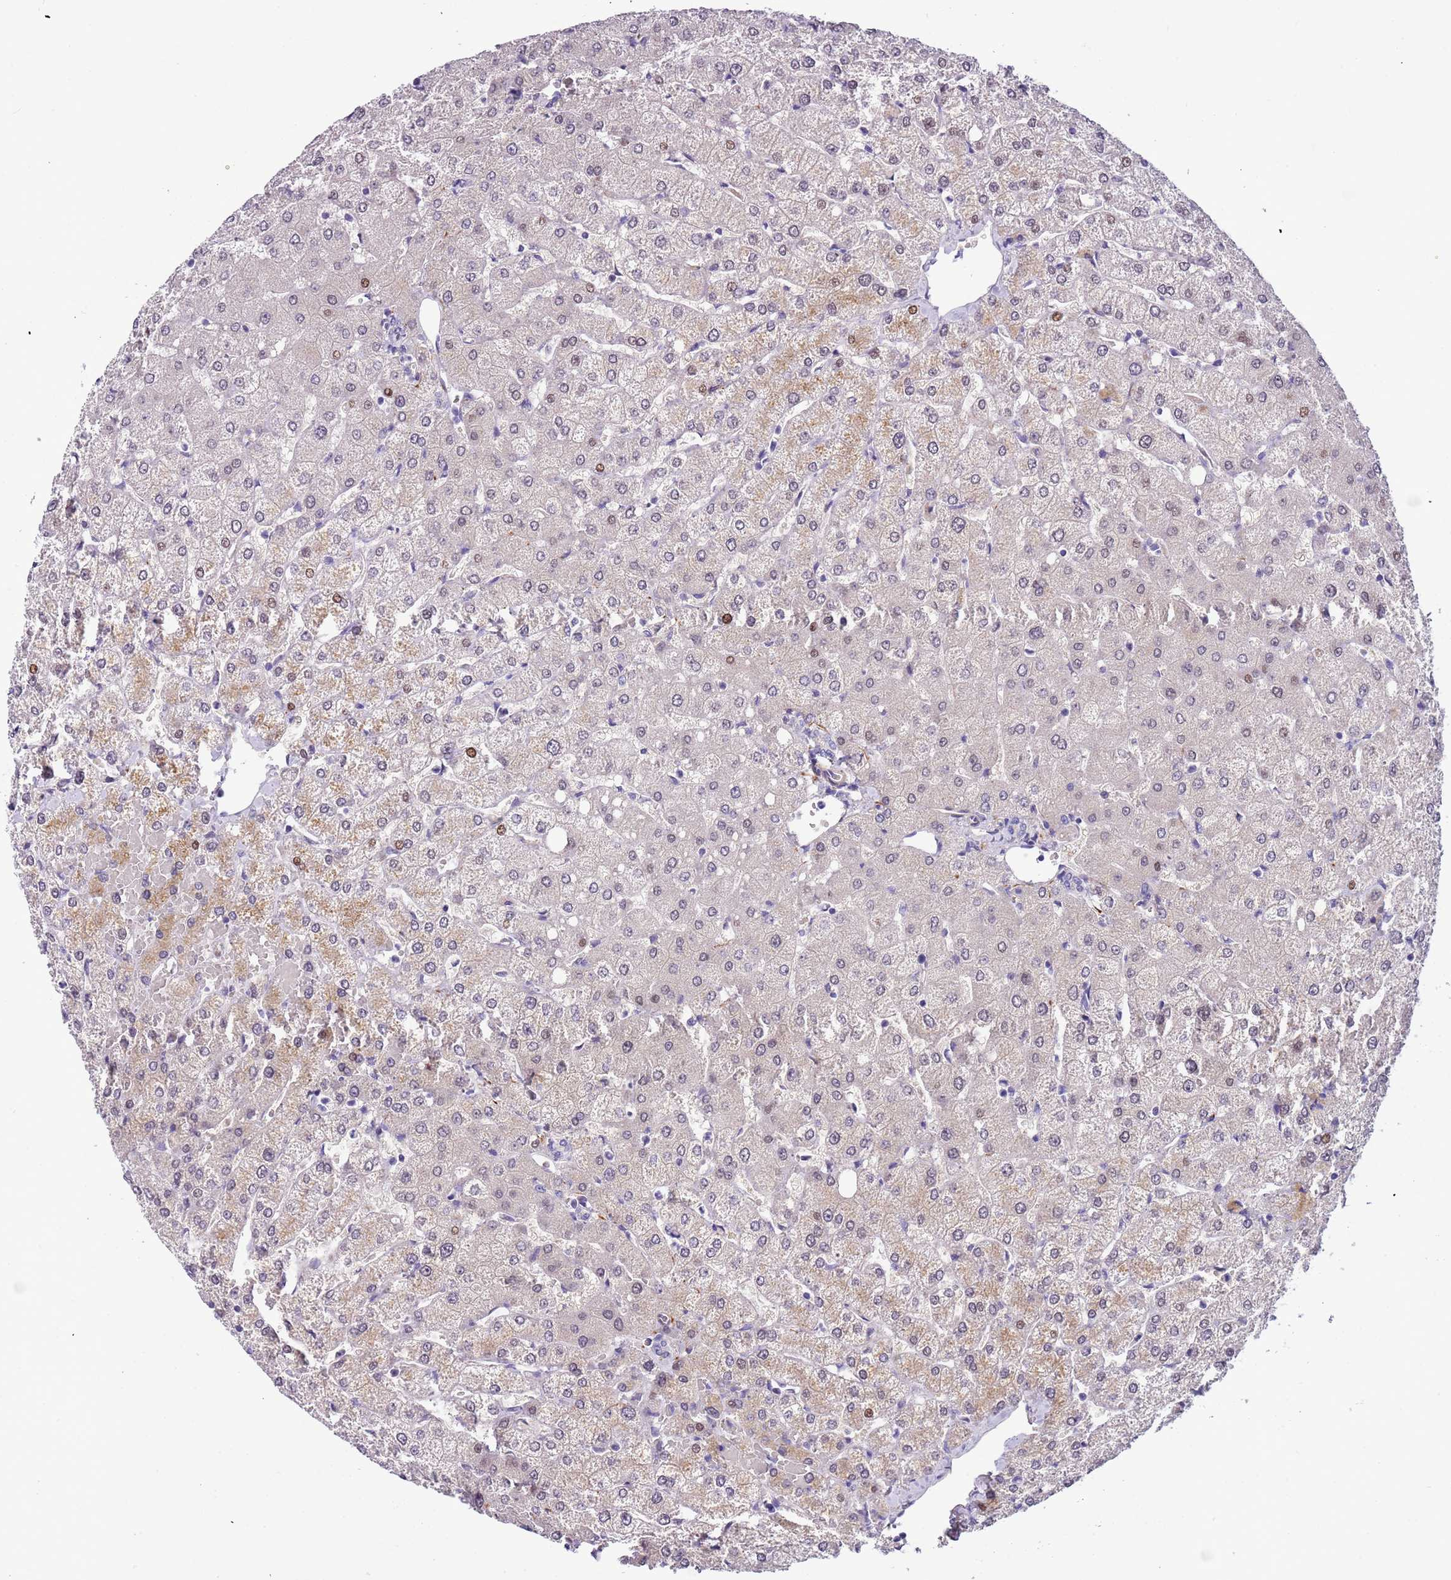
{"staining": {"intensity": "negative", "quantity": "none", "location": "none"}, "tissue": "liver", "cell_type": "Cholangiocytes", "image_type": "normal", "snomed": [{"axis": "morphology", "description": "Normal tissue, NOS"}, {"axis": "topography", "description": "Liver"}], "caption": "Immunohistochemical staining of benign liver reveals no significant staining in cholangiocytes. (Immunohistochemistry, brightfield microscopy, high magnification).", "gene": "PLEKHH1", "patient": {"sex": "female", "age": 54}}